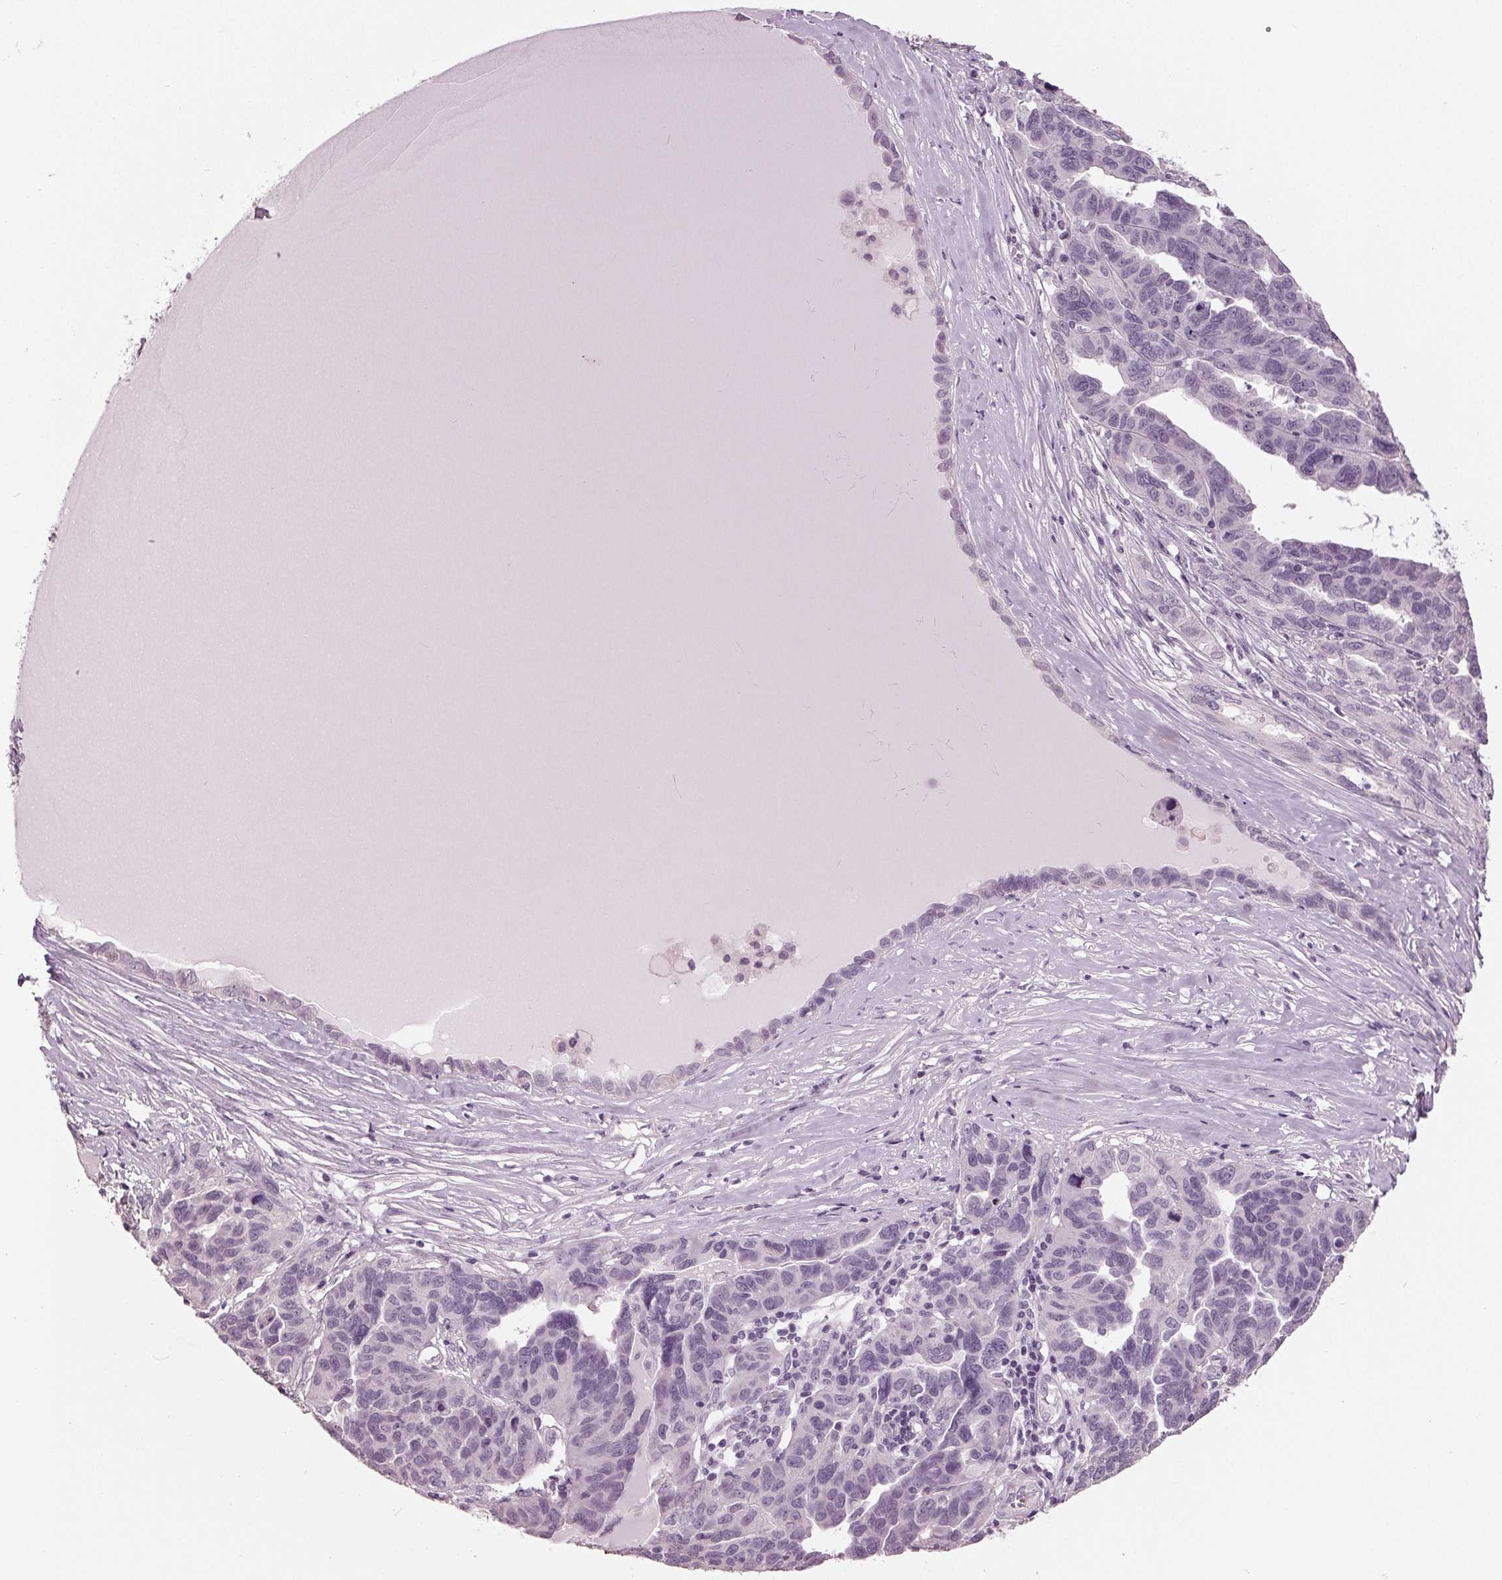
{"staining": {"intensity": "negative", "quantity": "none", "location": "none"}, "tissue": "ovarian cancer", "cell_type": "Tumor cells", "image_type": "cancer", "snomed": [{"axis": "morphology", "description": "Cystadenocarcinoma, serous, NOS"}, {"axis": "topography", "description": "Ovary"}], "caption": "This image is of ovarian serous cystadenocarcinoma stained with IHC to label a protein in brown with the nuclei are counter-stained blue. There is no expression in tumor cells.", "gene": "TNNC2", "patient": {"sex": "female", "age": 64}}